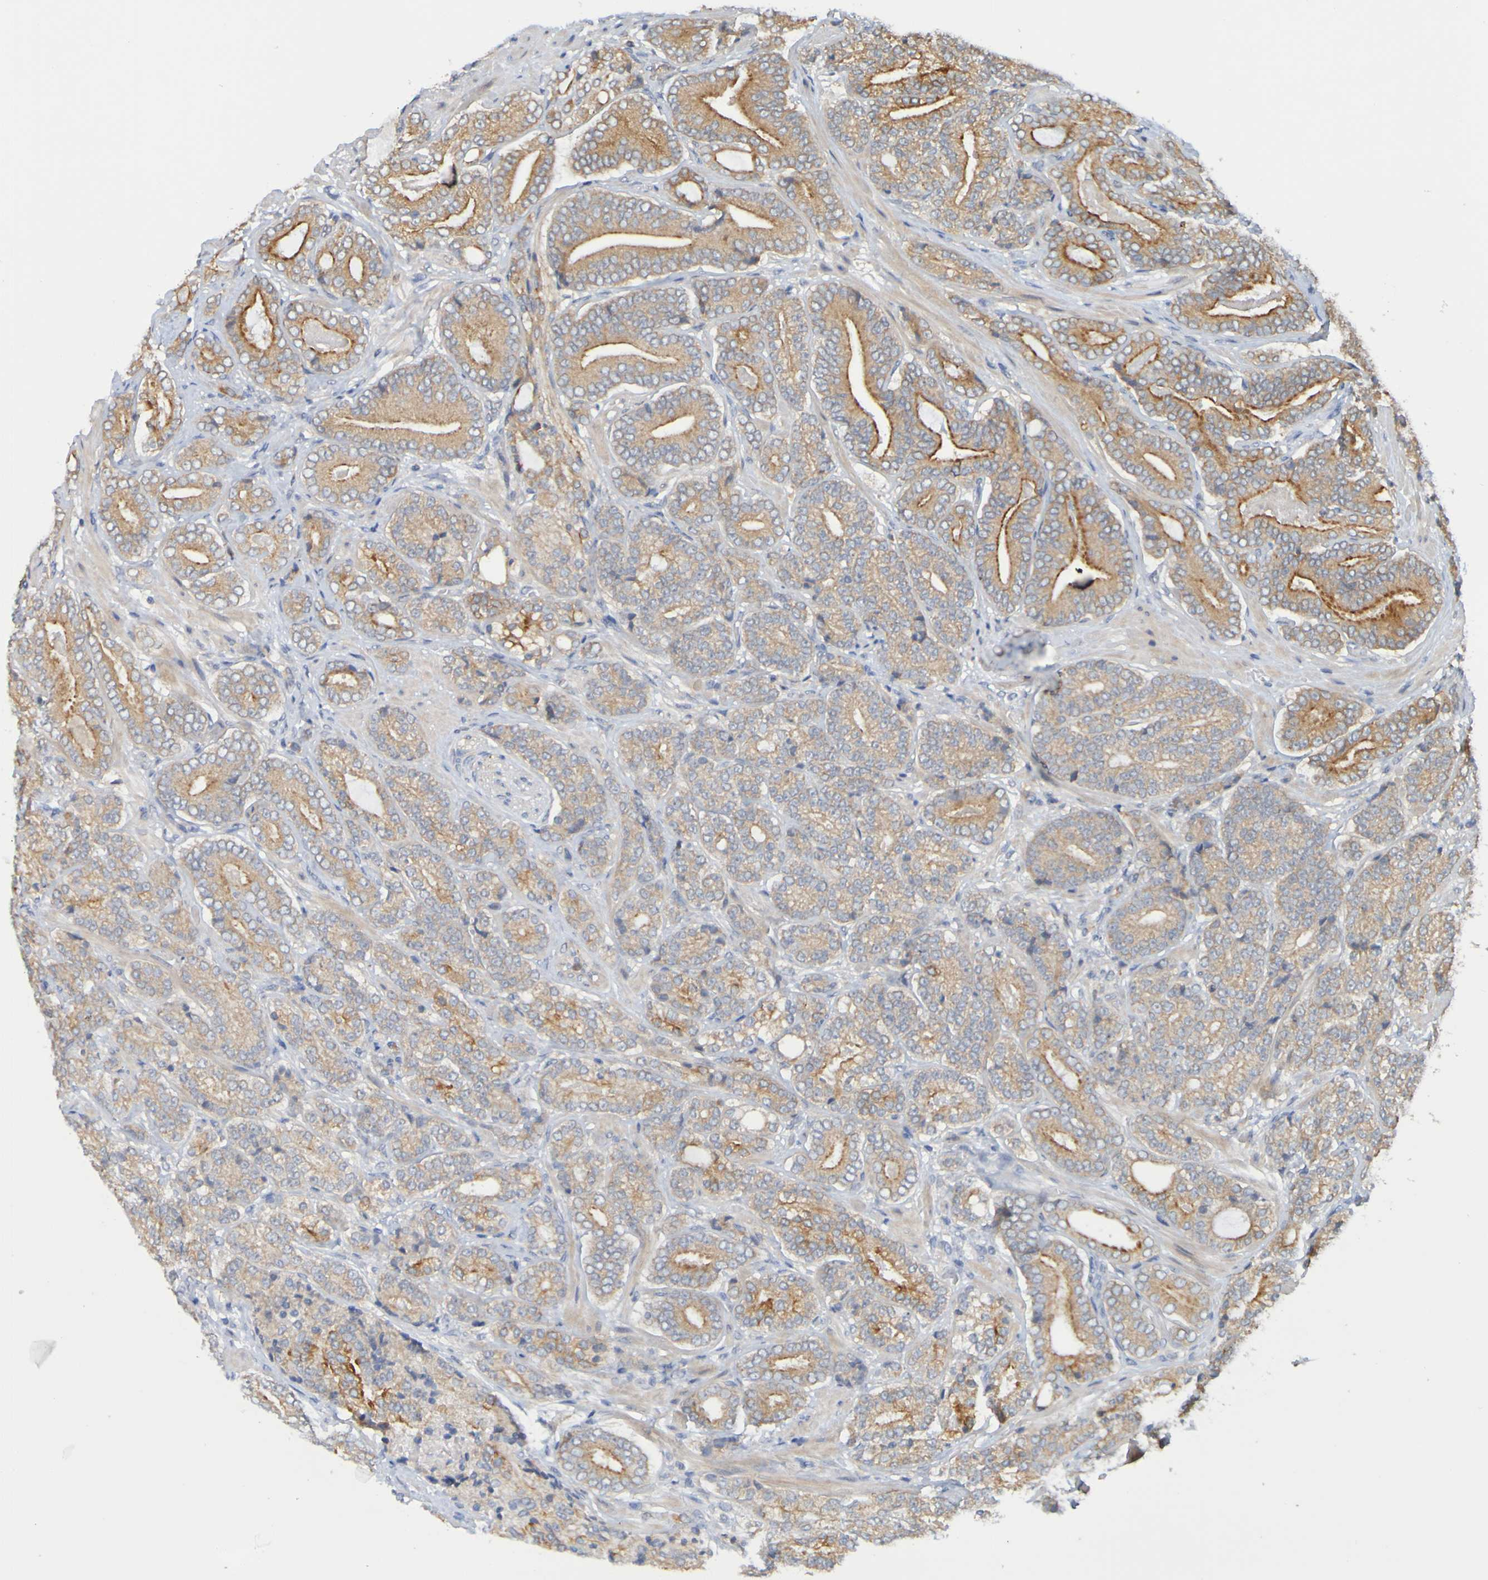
{"staining": {"intensity": "moderate", "quantity": ">75%", "location": "cytoplasmic/membranous"}, "tissue": "prostate cancer", "cell_type": "Tumor cells", "image_type": "cancer", "snomed": [{"axis": "morphology", "description": "Adenocarcinoma, High grade"}, {"axis": "topography", "description": "Prostate"}], "caption": "A medium amount of moderate cytoplasmic/membranous expression is appreciated in about >75% of tumor cells in prostate cancer tissue.", "gene": "NAV2", "patient": {"sex": "male", "age": 61}}